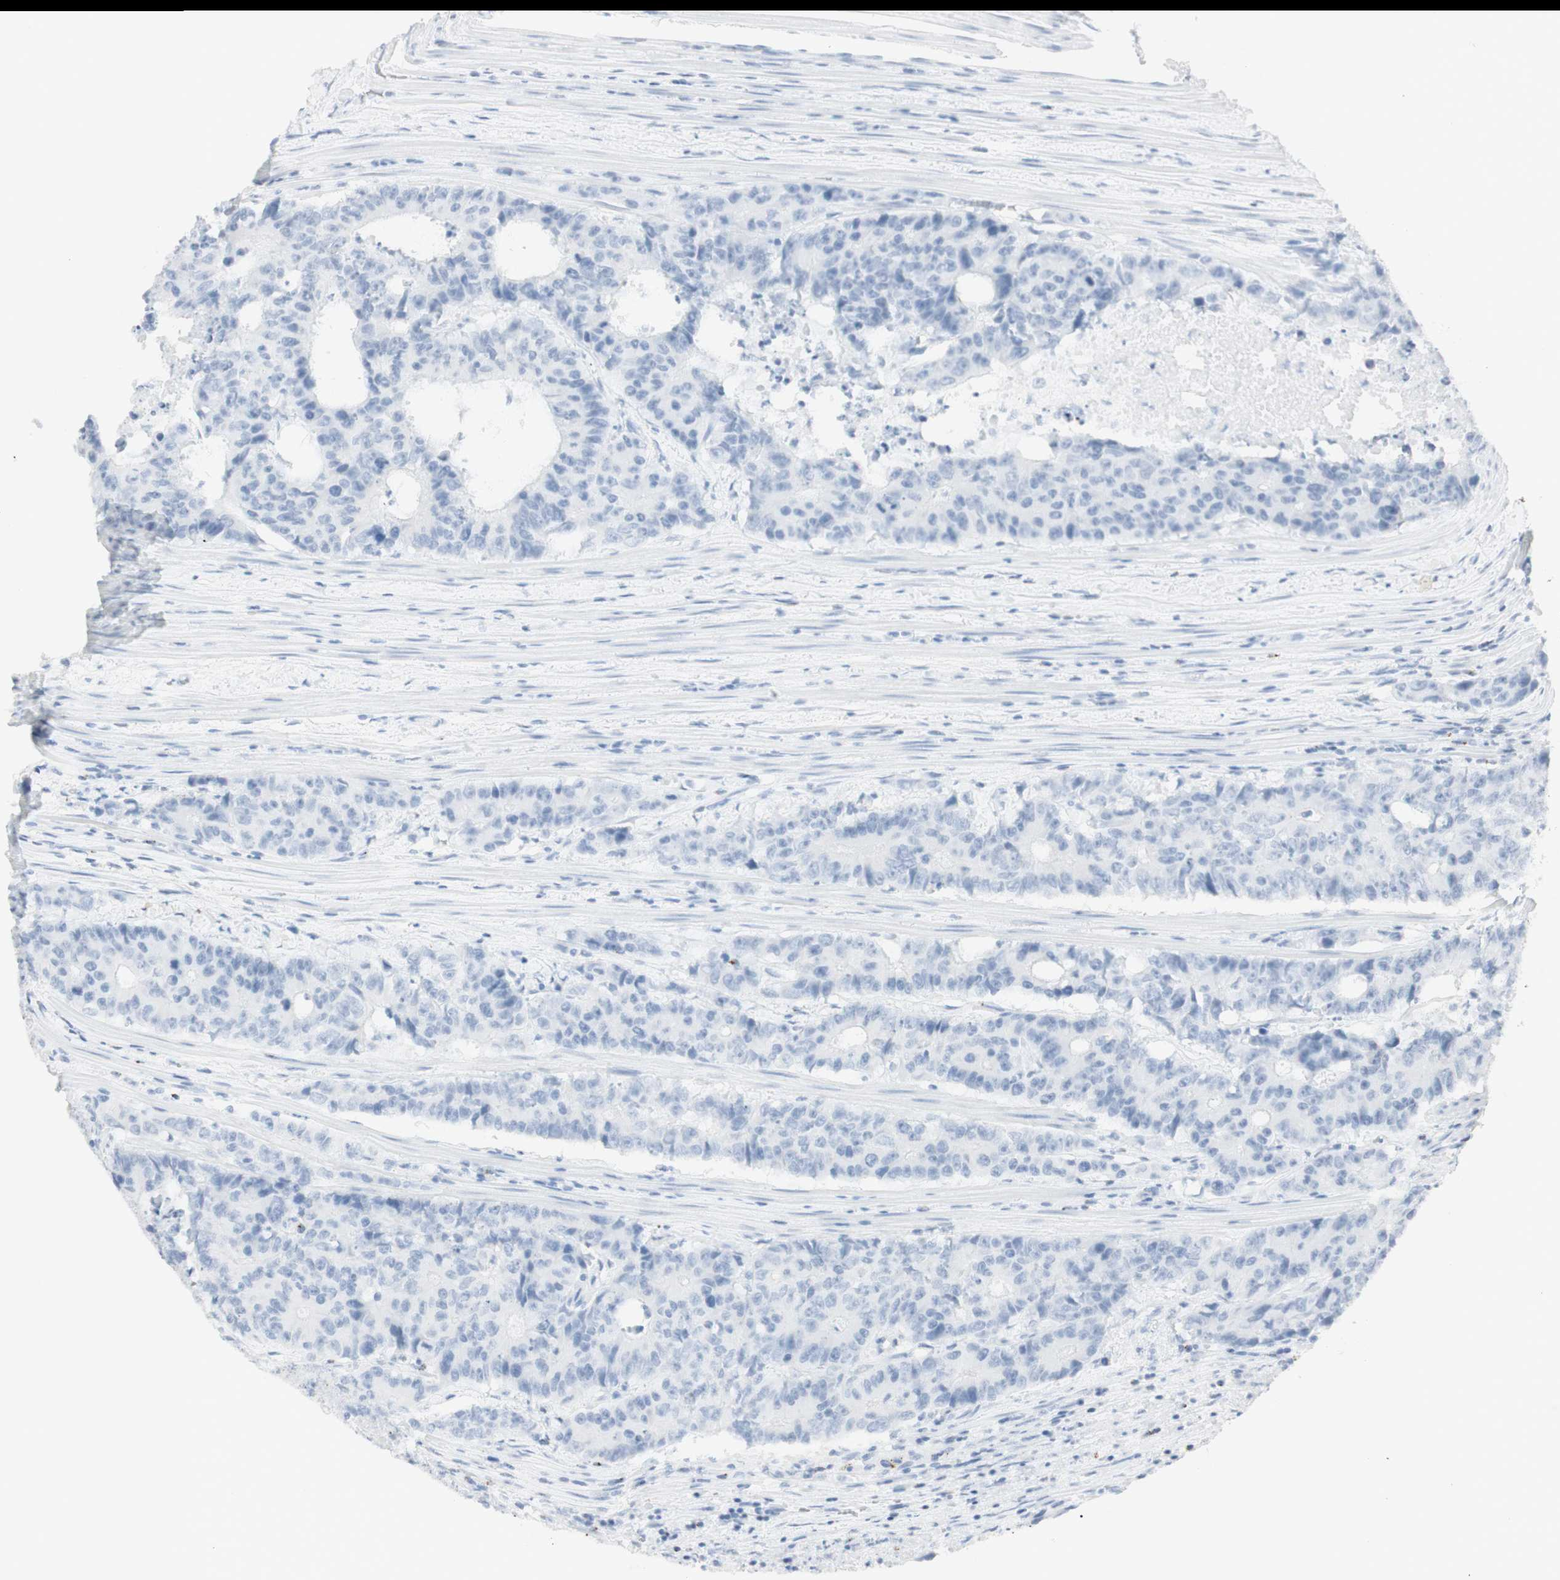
{"staining": {"intensity": "negative", "quantity": "none", "location": "none"}, "tissue": "colorectal cancer", "cell_type": "Tumor cells", "image_type": "cancer", "snomed": [{"axis": "morphology", "description": "Adenocarcinoma, NOS"}, {"axis": "topography", "description": "Colon"}], "caption": "IHC micrograph of neoplastic tissue: human colorectal cancer stained with DAB displays no significant protein expression in tumor cells.", "gene": "NAPSA", "patient": {"sex": "female", "age": 86}}